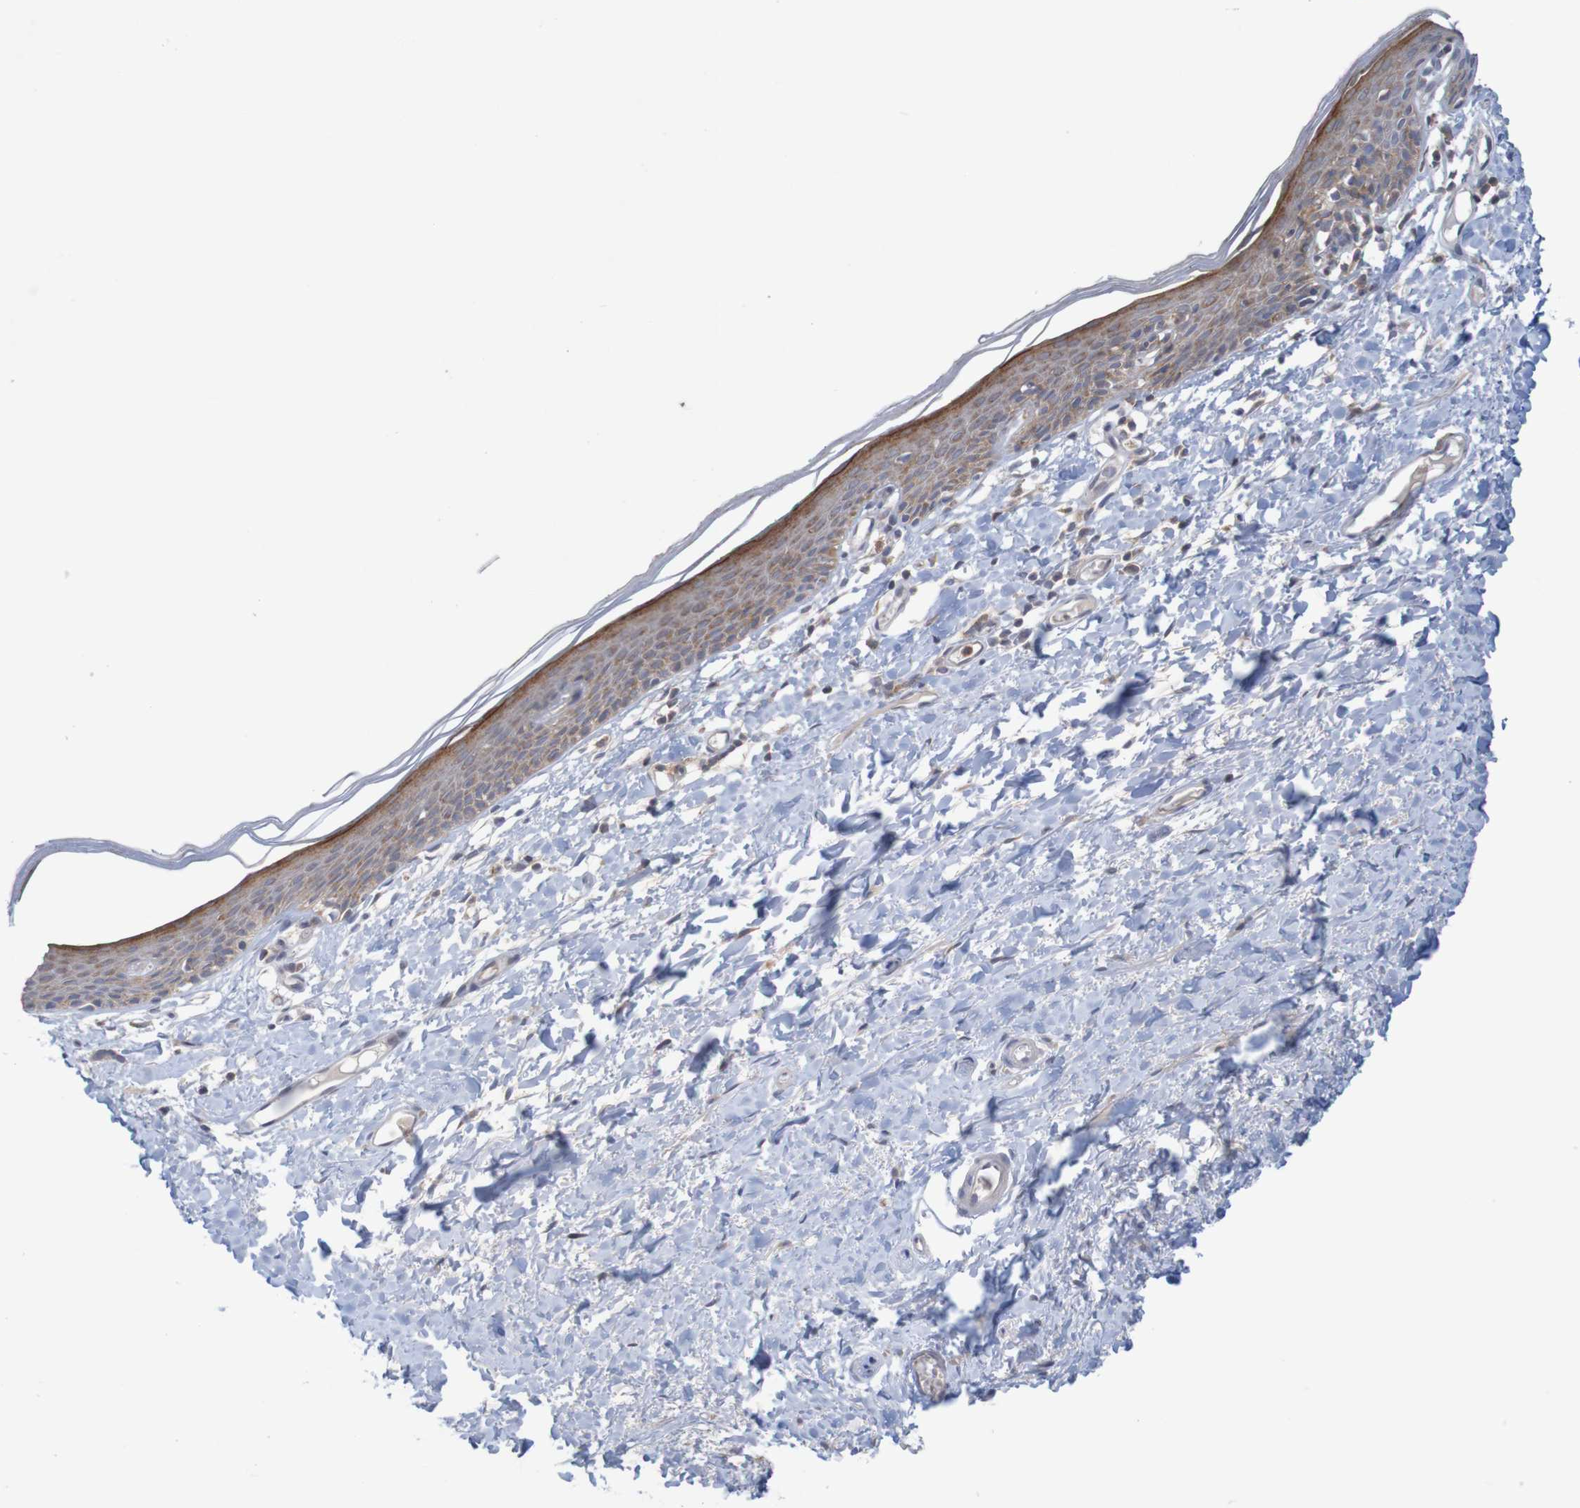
{"staining": {"intensity": "moderate", "quantity": ">75%", "location": "cytoplasmic/membranous"}, "tissue": "skin", "cell_type": "Epidermal cells", "image_type": "normal", "snomed": [{"axis": "morphology", "description": "Normal tissue, NOS"}, {"axis": "topography", "description": "Vulva"}], "caption": "Immunohistochemistry photomicrograph of normal skin: human skin stained using immunohistochemistry reveals medium levels of moderate protein expression localized specifically in the cytoplasmic/membranous of epidermal cells, appearing as a cytoplasmic/membranous brown color.", "gene": "NAV2", "patient": {"sex": "female", "age": 54}}